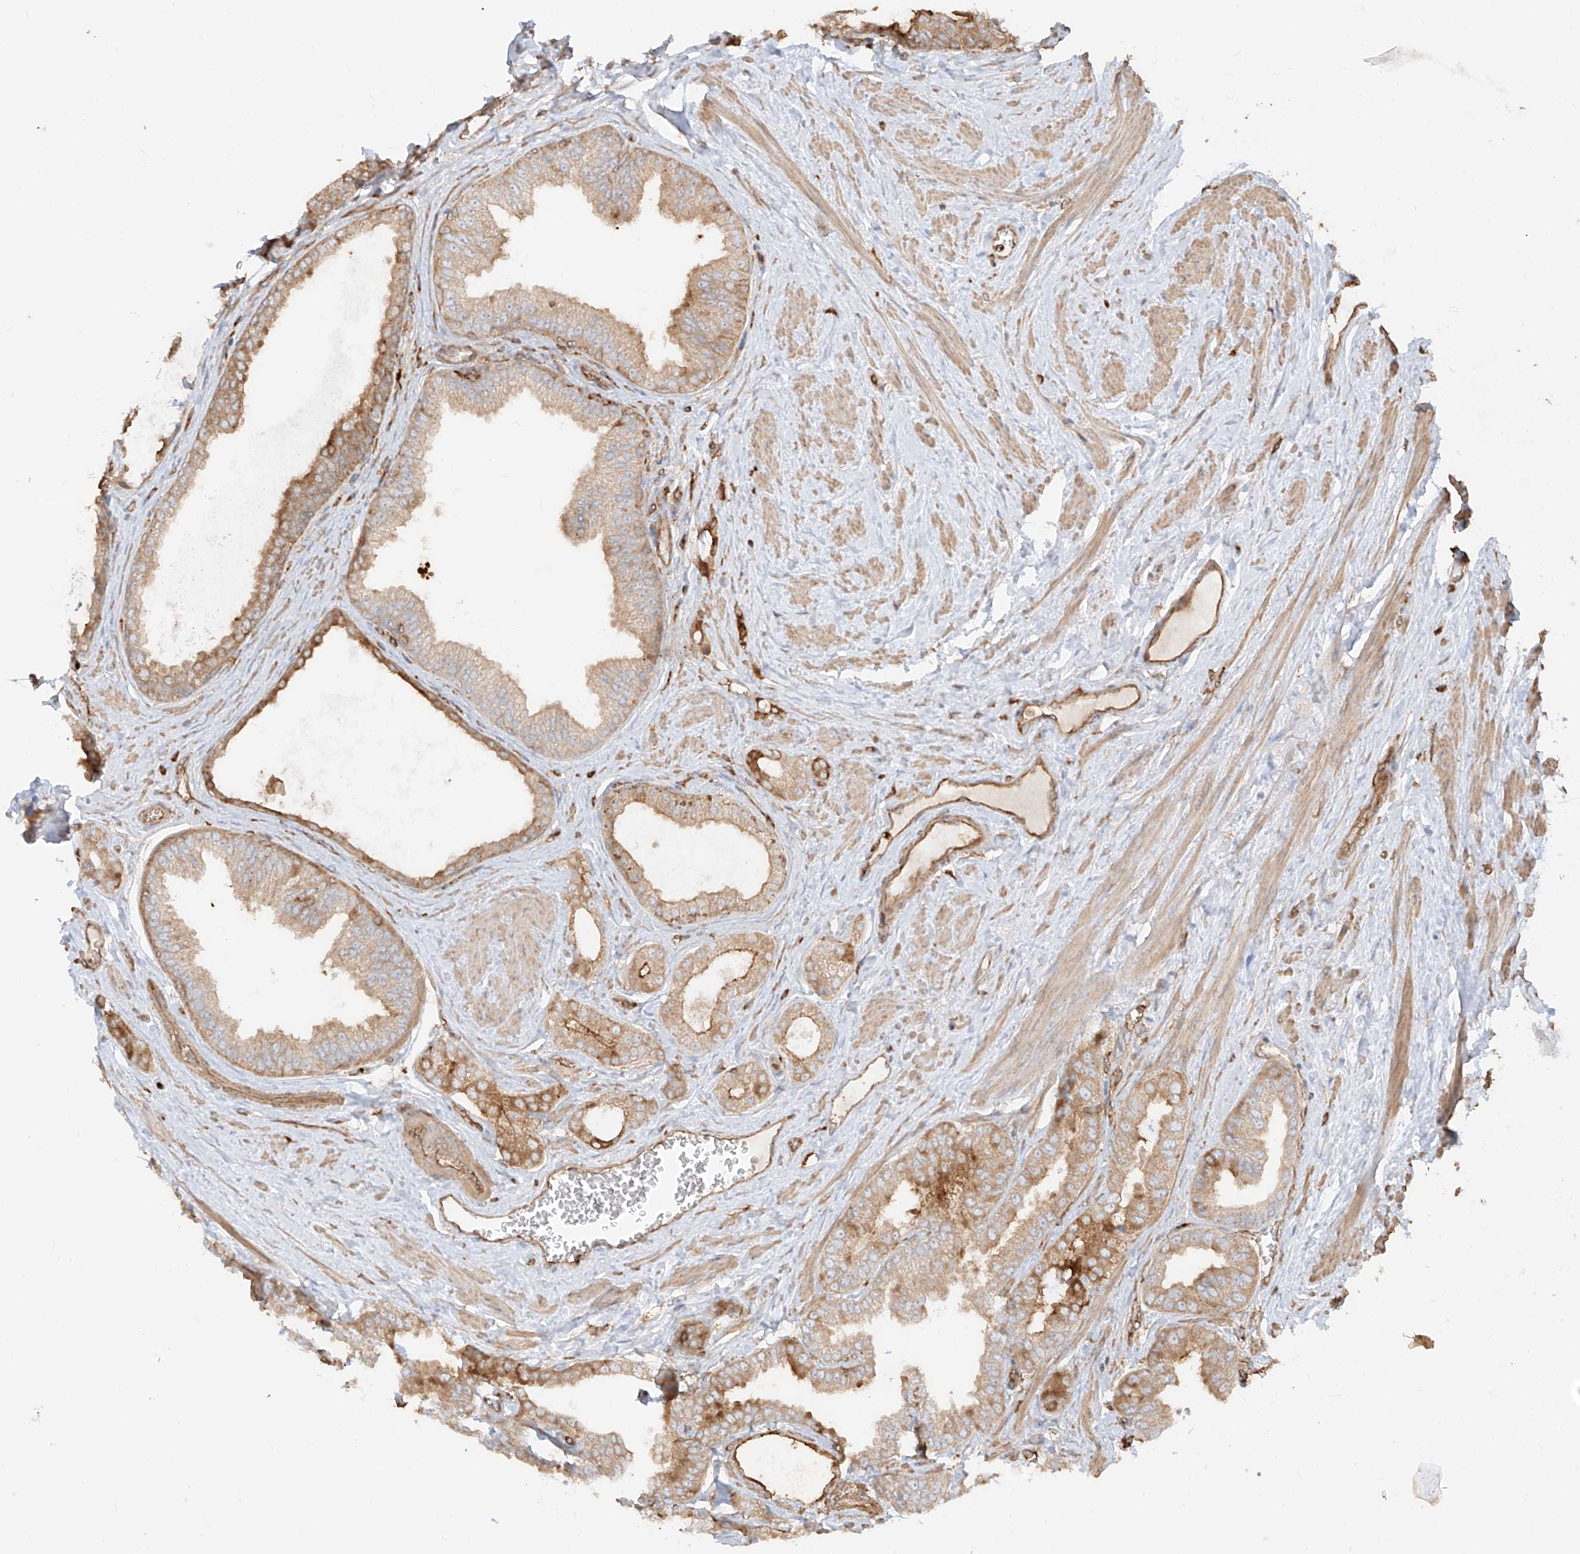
{"staining": {"intensity": "moderate", "quantity": ">75%", "location": "cytoplasmic/membranous"}, "tissue": "prostate cancer", "cell_type": "Tumor cells", "image_type": "cancer", "snomed": [{"axis": "morphology", "description": "Adenocarcinoma, Low grade"}, {"axis": "topography", "description": "Prostate"}], "caption": "A brown stain highlights moderate cytoplasmic/membranous staining of a protein in prostate cancer tumor cells.", "gene": "CCDC115", "patient": {"sex": "male", "age": 63}}